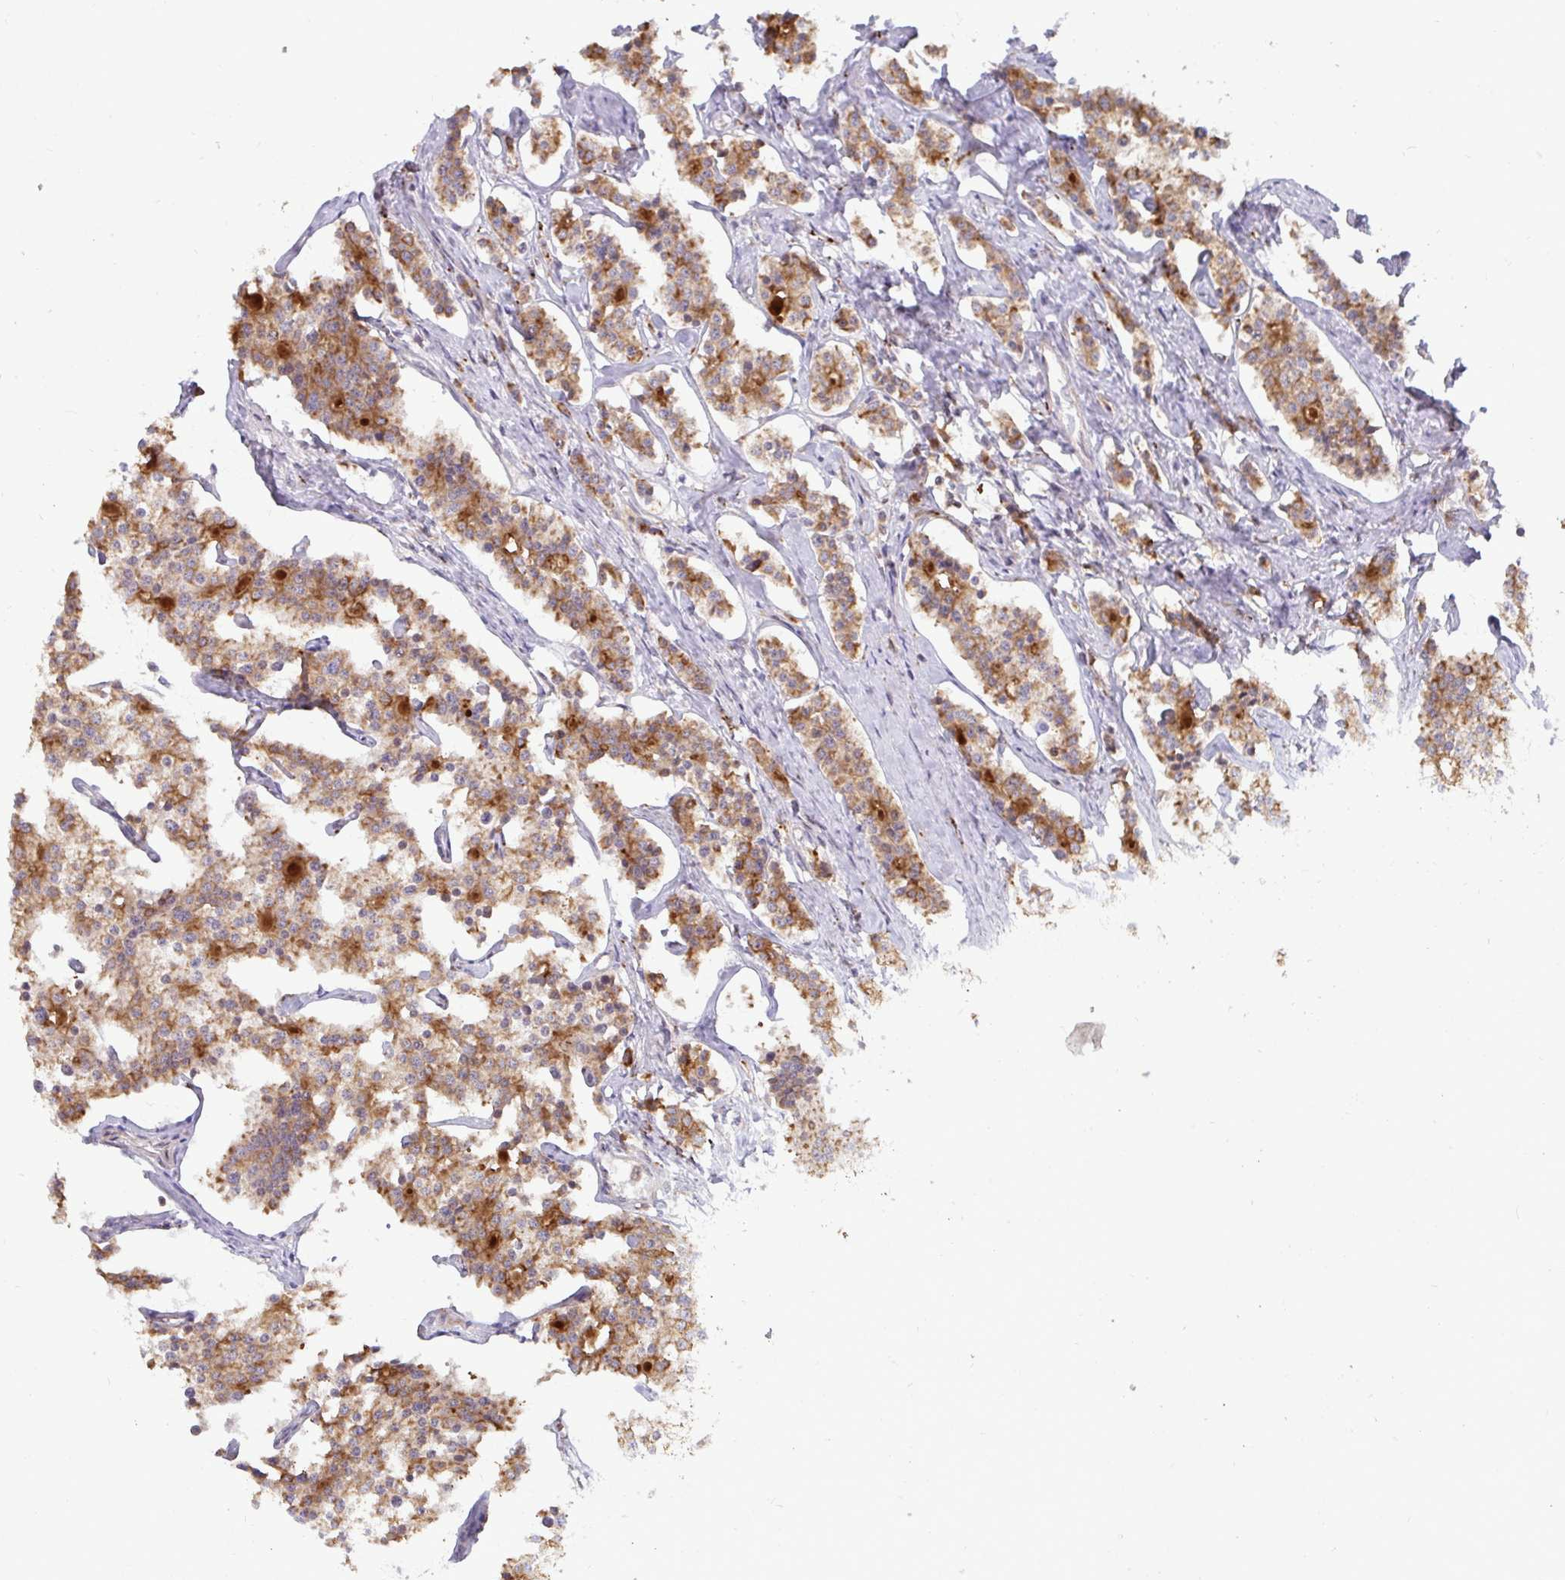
{"staining": {"intensity": "moderate", "quantity": ">75%", "location": "cytoplasmic/membranous"}, "tissue": "carcinoid", "cell_type": "Tumor cells", "image_type": "cancer", "snomed": [{"axis": "morphology", "description": "Carcinoid, malignant, NOS"}, {"axis": "topography", "description": "Small intestine"}], "caption": "Carcinoid (malignant) stained with immunohistochemistry (IHC) demonstrates moderate cytoplasmic/membranous staining in approximately >75% of tumor cells.", "gene": "TRIM44", "patient": {"sex": "male", "age": 63}}